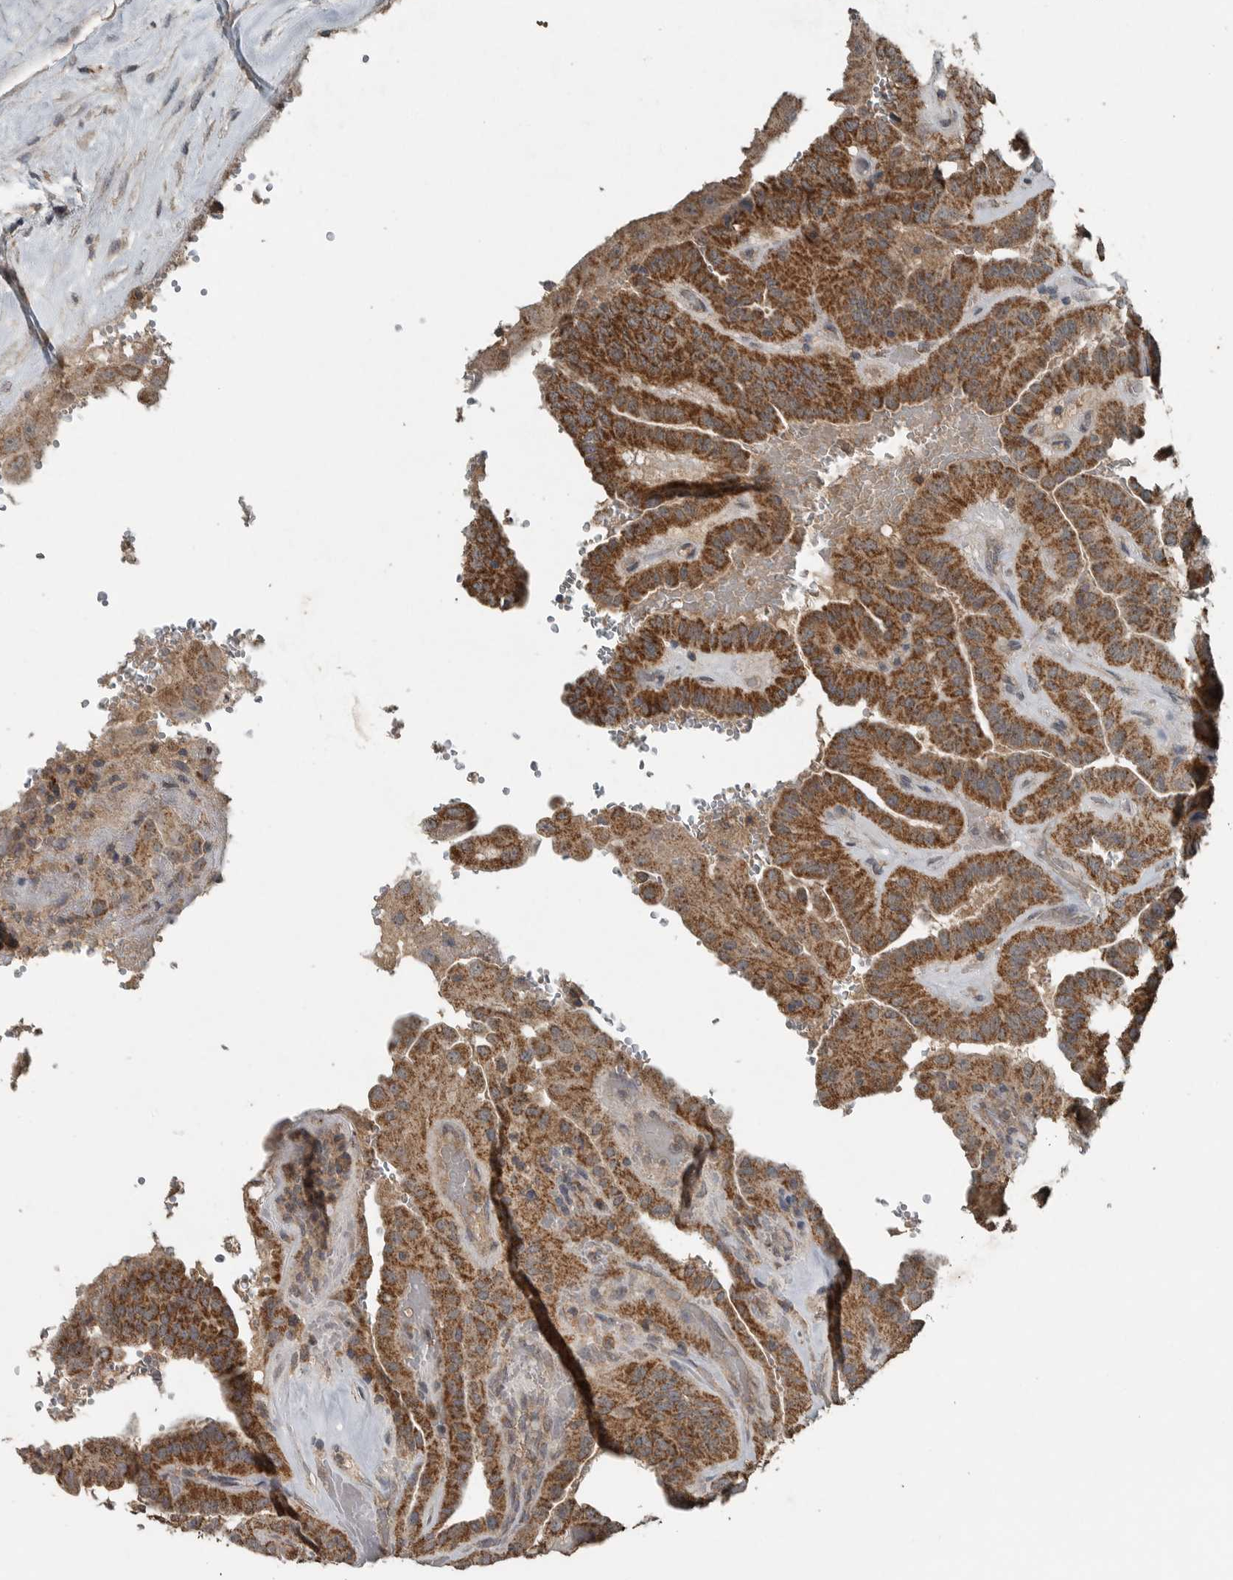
{"staining": {"intensity": "strong", "quantity": ">75%", "location": "cytoplasmic/membranous"}, "tissue": "thyroid cancer", "cell_type": "Tumor cells", "image_type": "cancer", "snomed": [{"axis": "morphology", "description": "Papillary adenocarcinoma, NOS"}, {"axis": "topography", "description": "Thyroid gland"}], "caption": "Thyroid cancer tissue exhibits strong cytoplasmic/membranous positivity in about >75% of tumor cells, visualized by immunohistochemistry.", "gene": "IL6ST", "patient": {"sex": "male", "age": 77}}